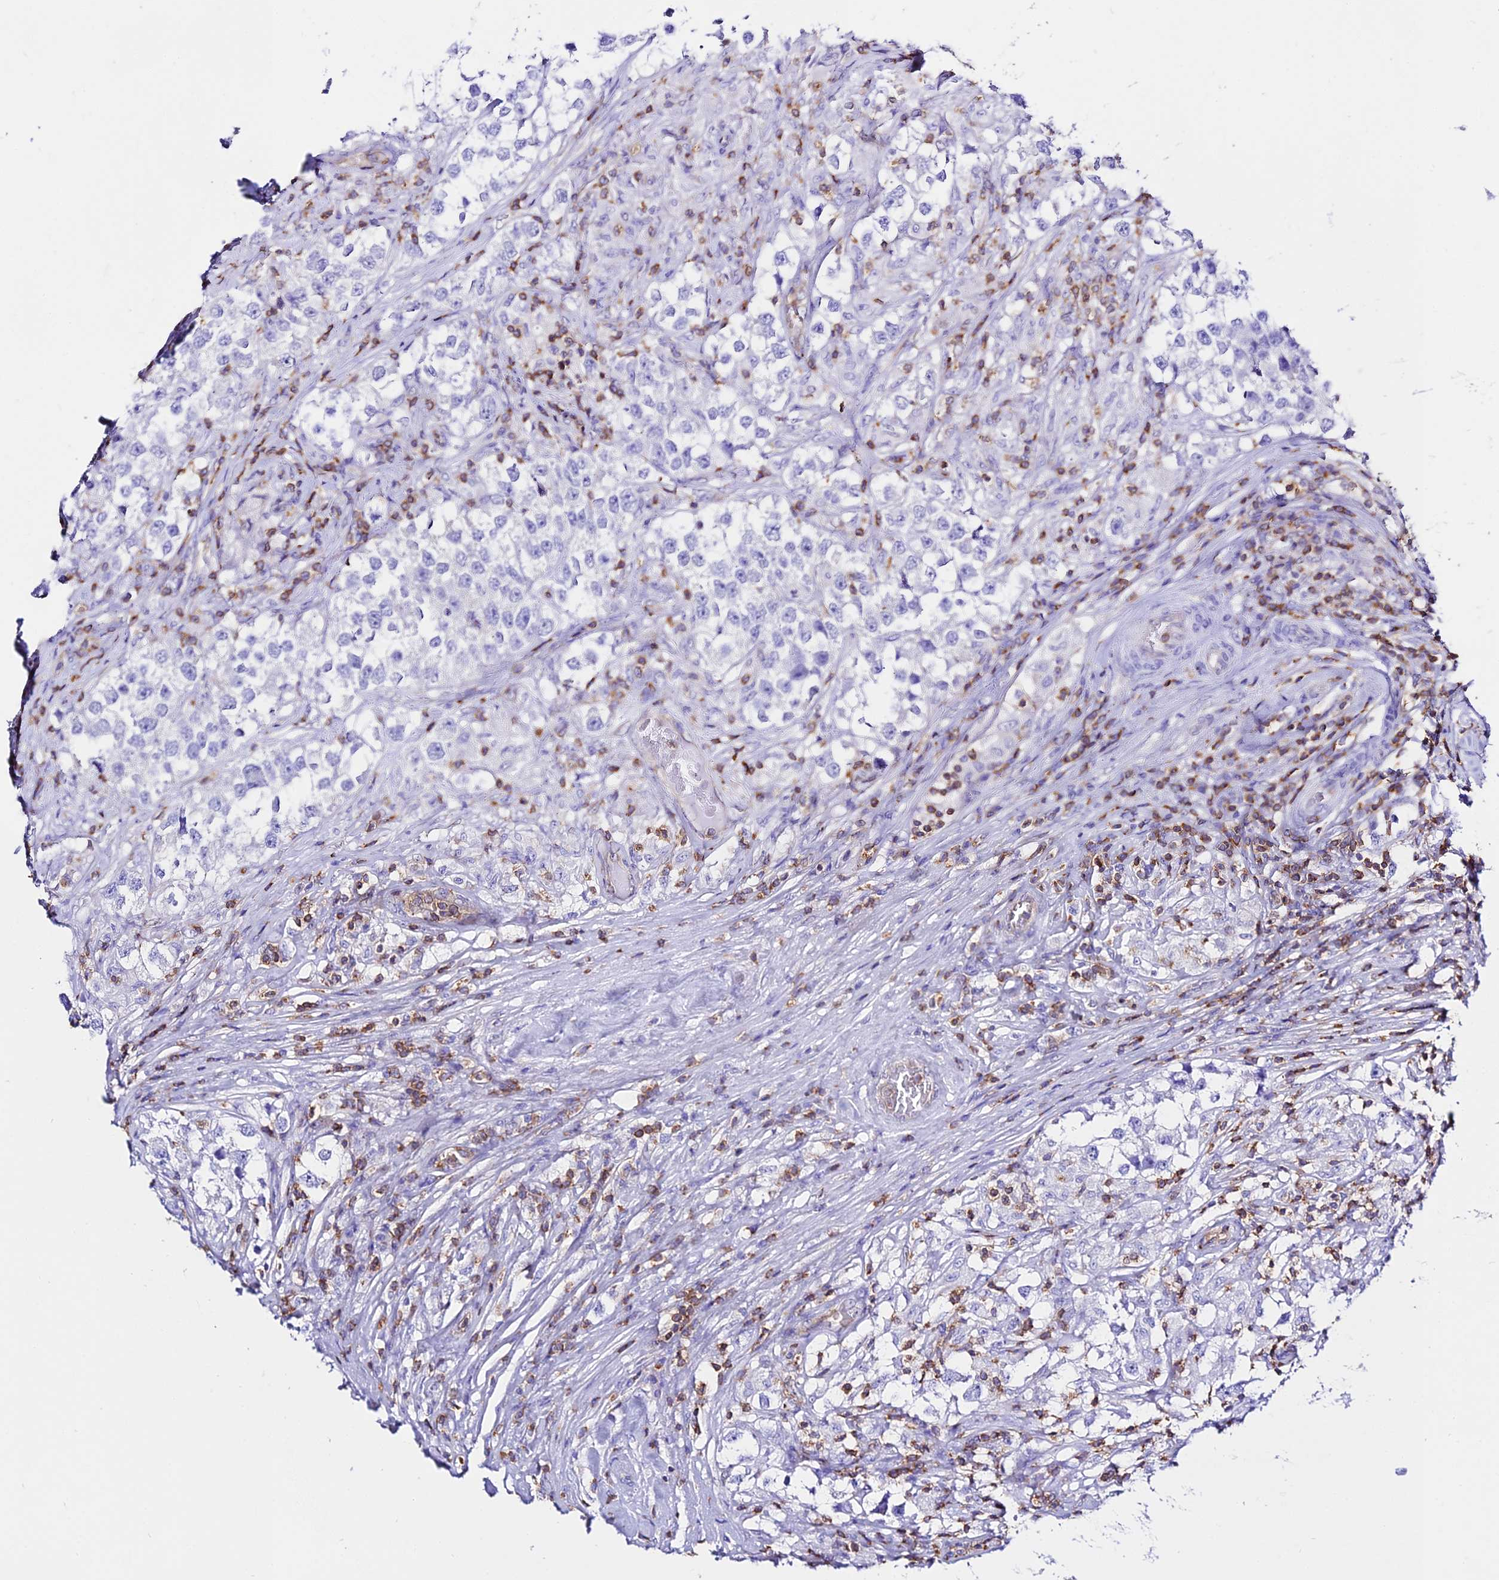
{"staining": {"intensity": "negative", "quantity": "none", "location": "none"}, "tissue": "testis cancer", "cell_type": "Tumor cells", "image_type": "cancer", "snomed": [{"axis": "morphology", "description": "Seminoma, NOS"}, {"axis": "topography", "description": "Testis"}], "caption": "Testis cancer was stained to show a protein in brown. There is no significant staining in tumor cells.", "gene": "S100A16", "patient": {"sex": "male", "age": 46}}